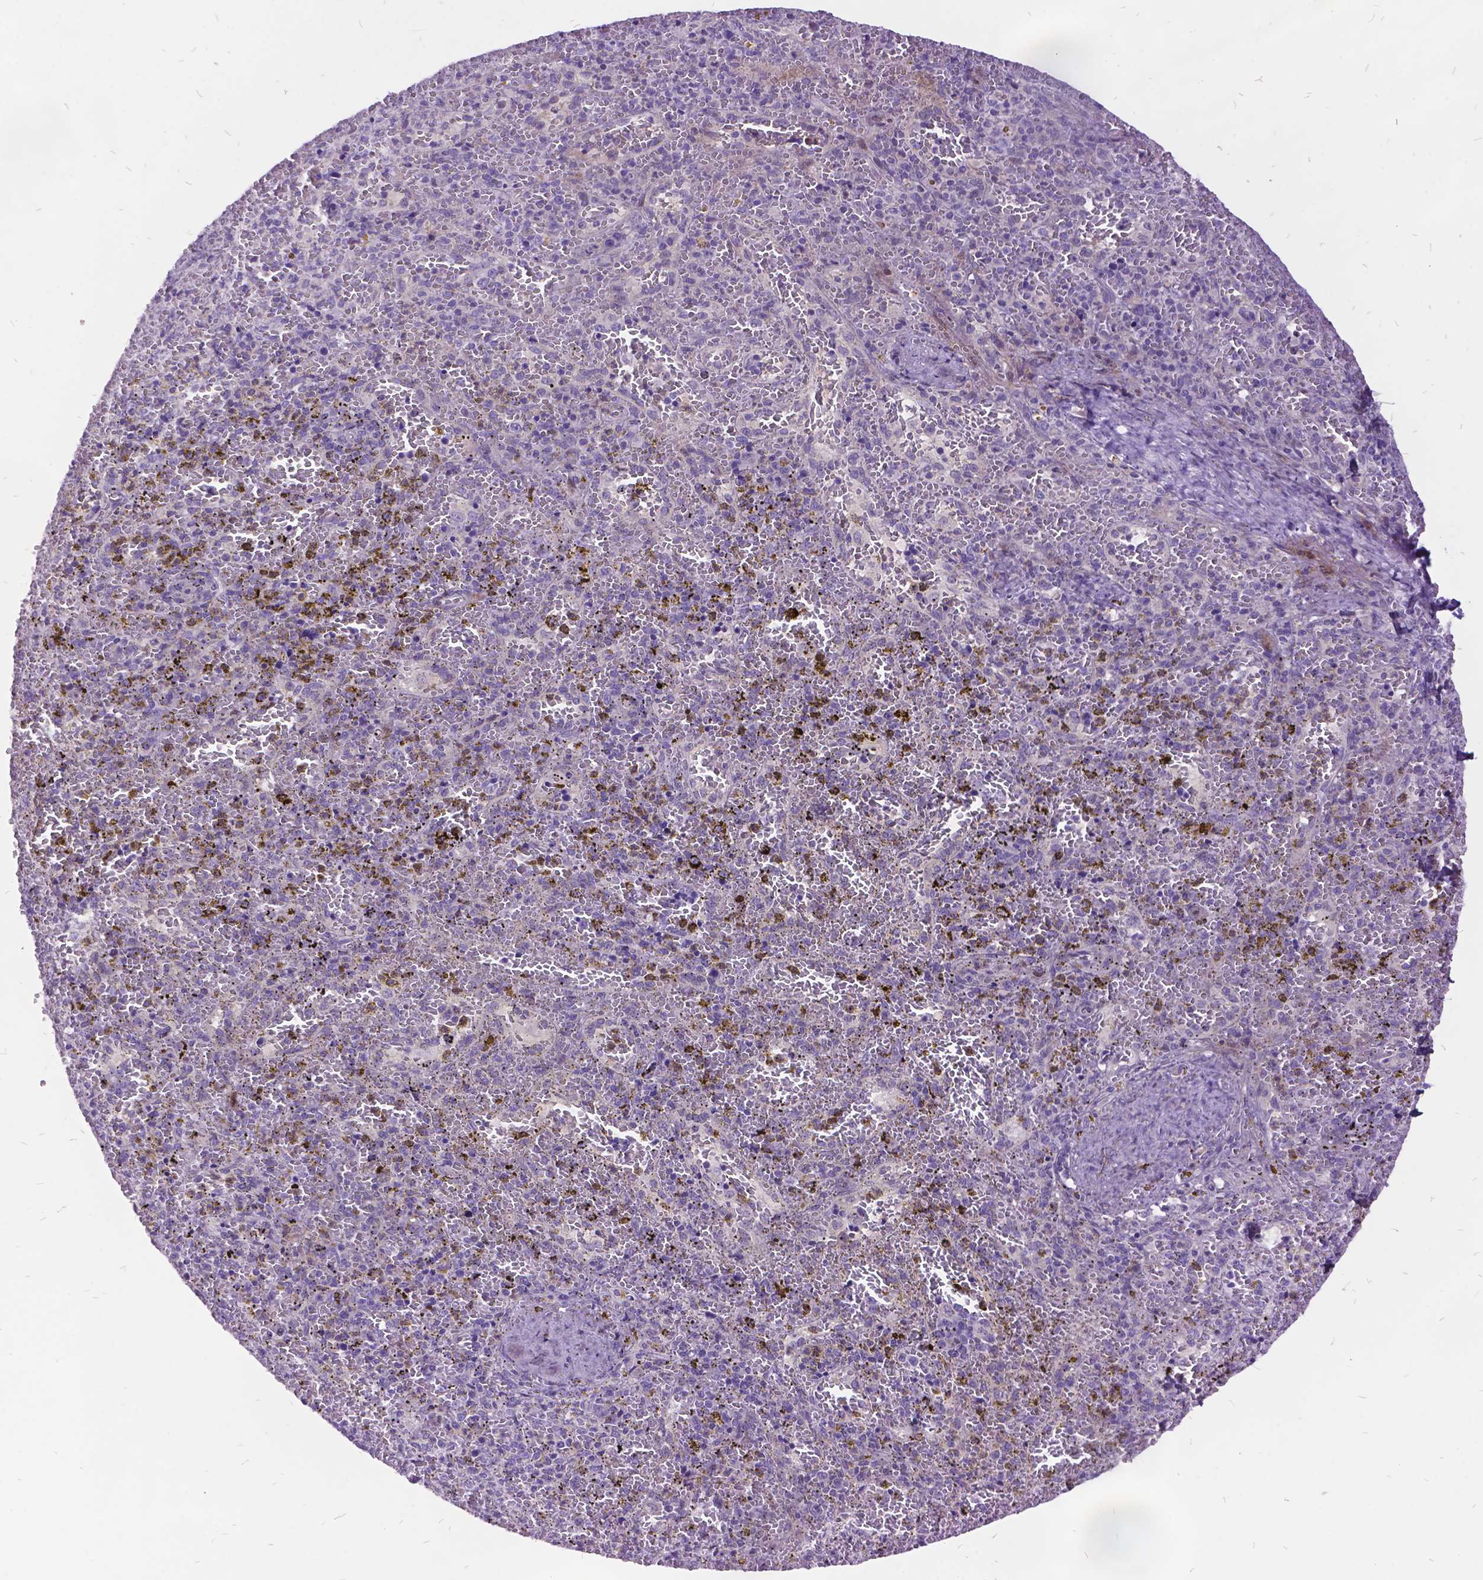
{"staining": {"intensity": "negative", "quantity": "none", "location": "none"}, "tissue": "spleen", "cell_type": "Cells in red pulp", "image_type": "normal", "snomed": [{"axis": "morphology", "description": "Normal tissue, NOS"}, {"axis": "topography", "description": "Spleen"}], "caption": "Protein analysis of unremarkable spleen displays no significant positivity in cells in red pulp. Brightfield microscopy of immunohistochemistry (IHC) stained with DAB (3,3'-diaminobenzidine) (brown) and hematoxylin (blue), captured at high magnification.", "gene": "ITGB6", "patient": {"sex": "female", "age": 50}}